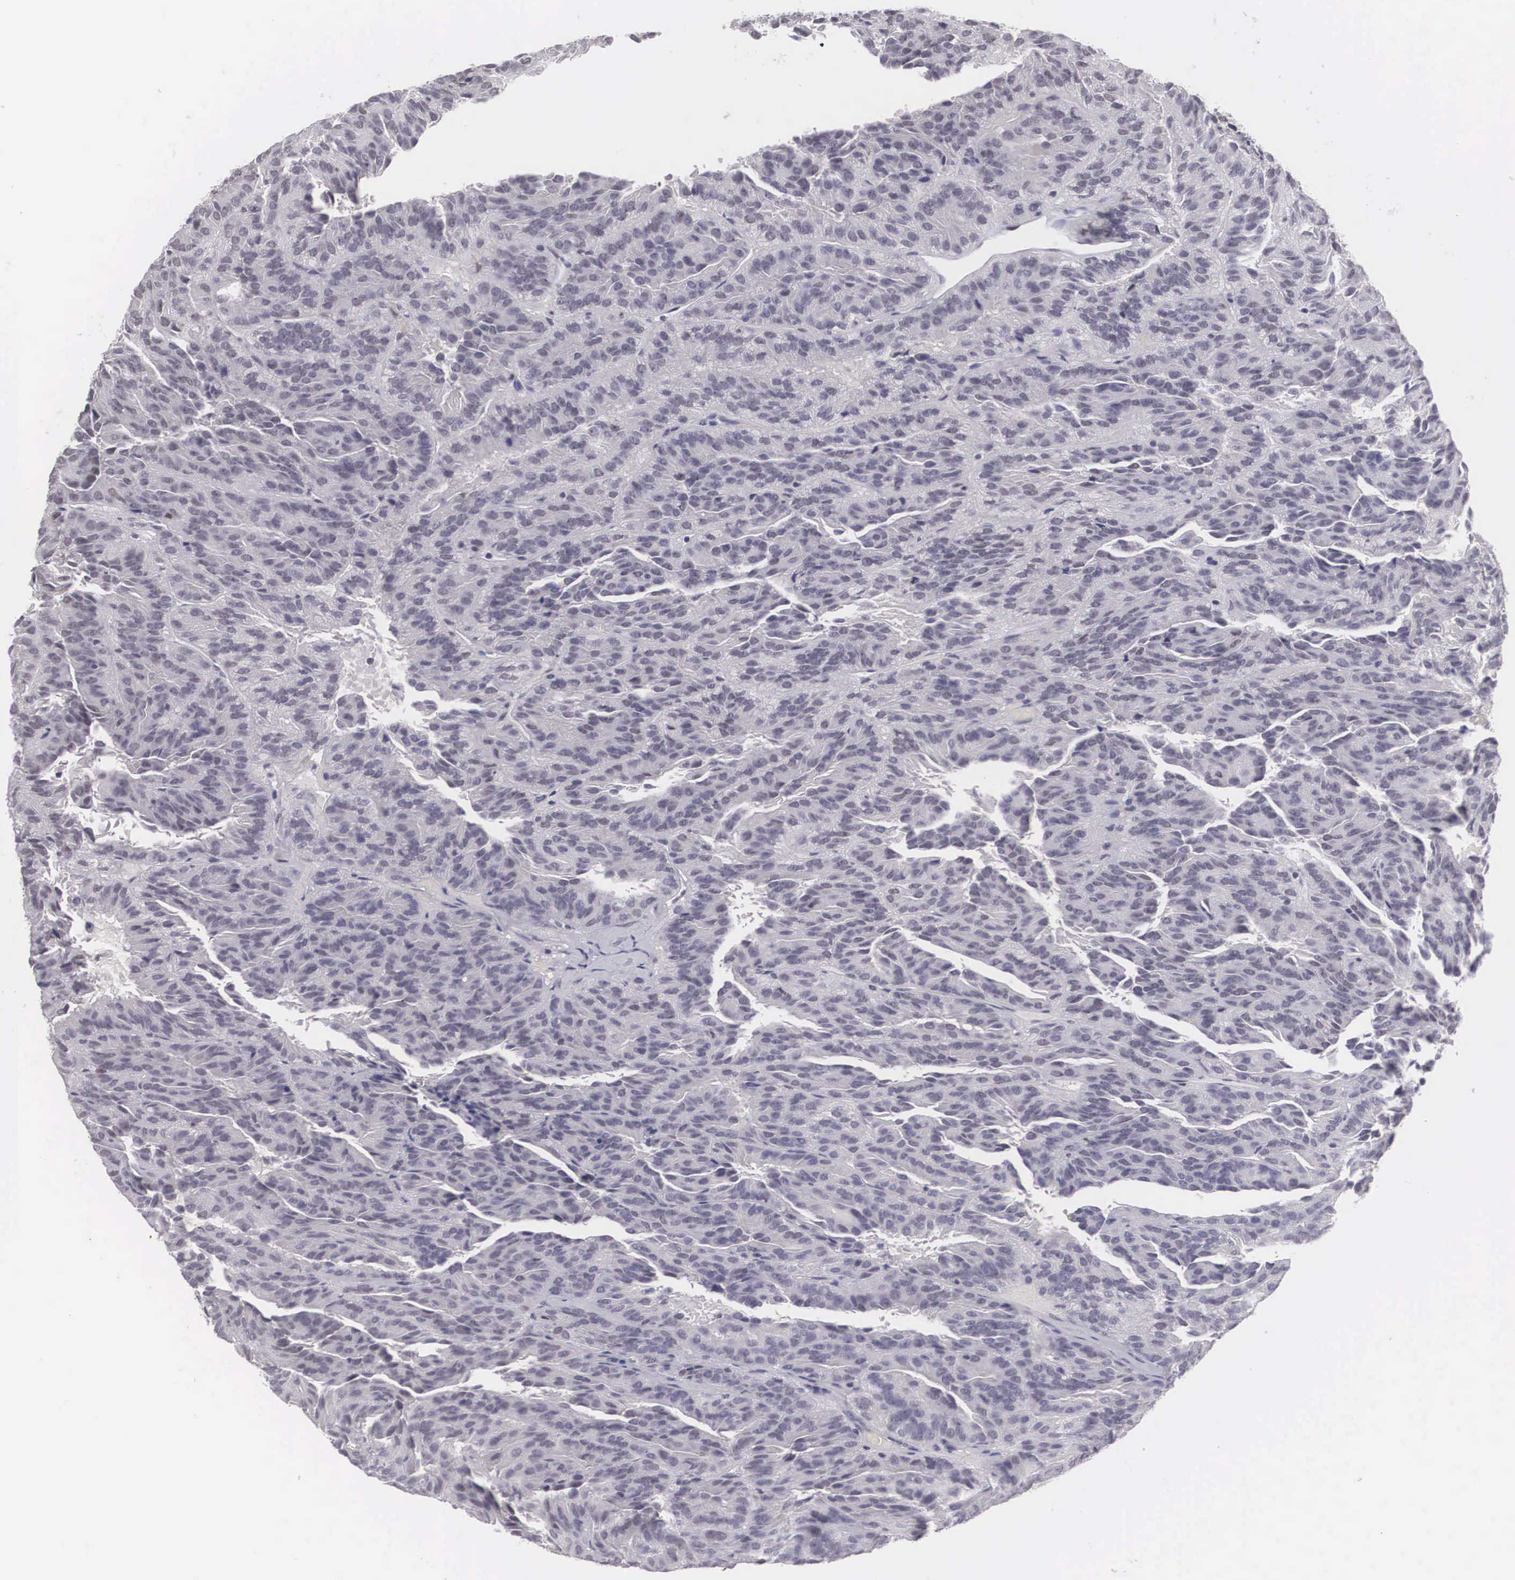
{"staining": {"intensity": "negative", "quantity": "none", "location": "none"}, "tissue": "renal cancer", "cell_type": "Tumor cells", "image_type": "cancer", "snomed": [{"axis": "morphology", "description": "Adenocarcinoma, NOS"}, {"axis": "topography", "description": "Kidney"}], "caption": "Micrograph shows no significant protein expression in tumor cells of renal cancer (adenocarcinoma).", "gene": "MORC2", "patient": {"sex": "male", "age": 46}}